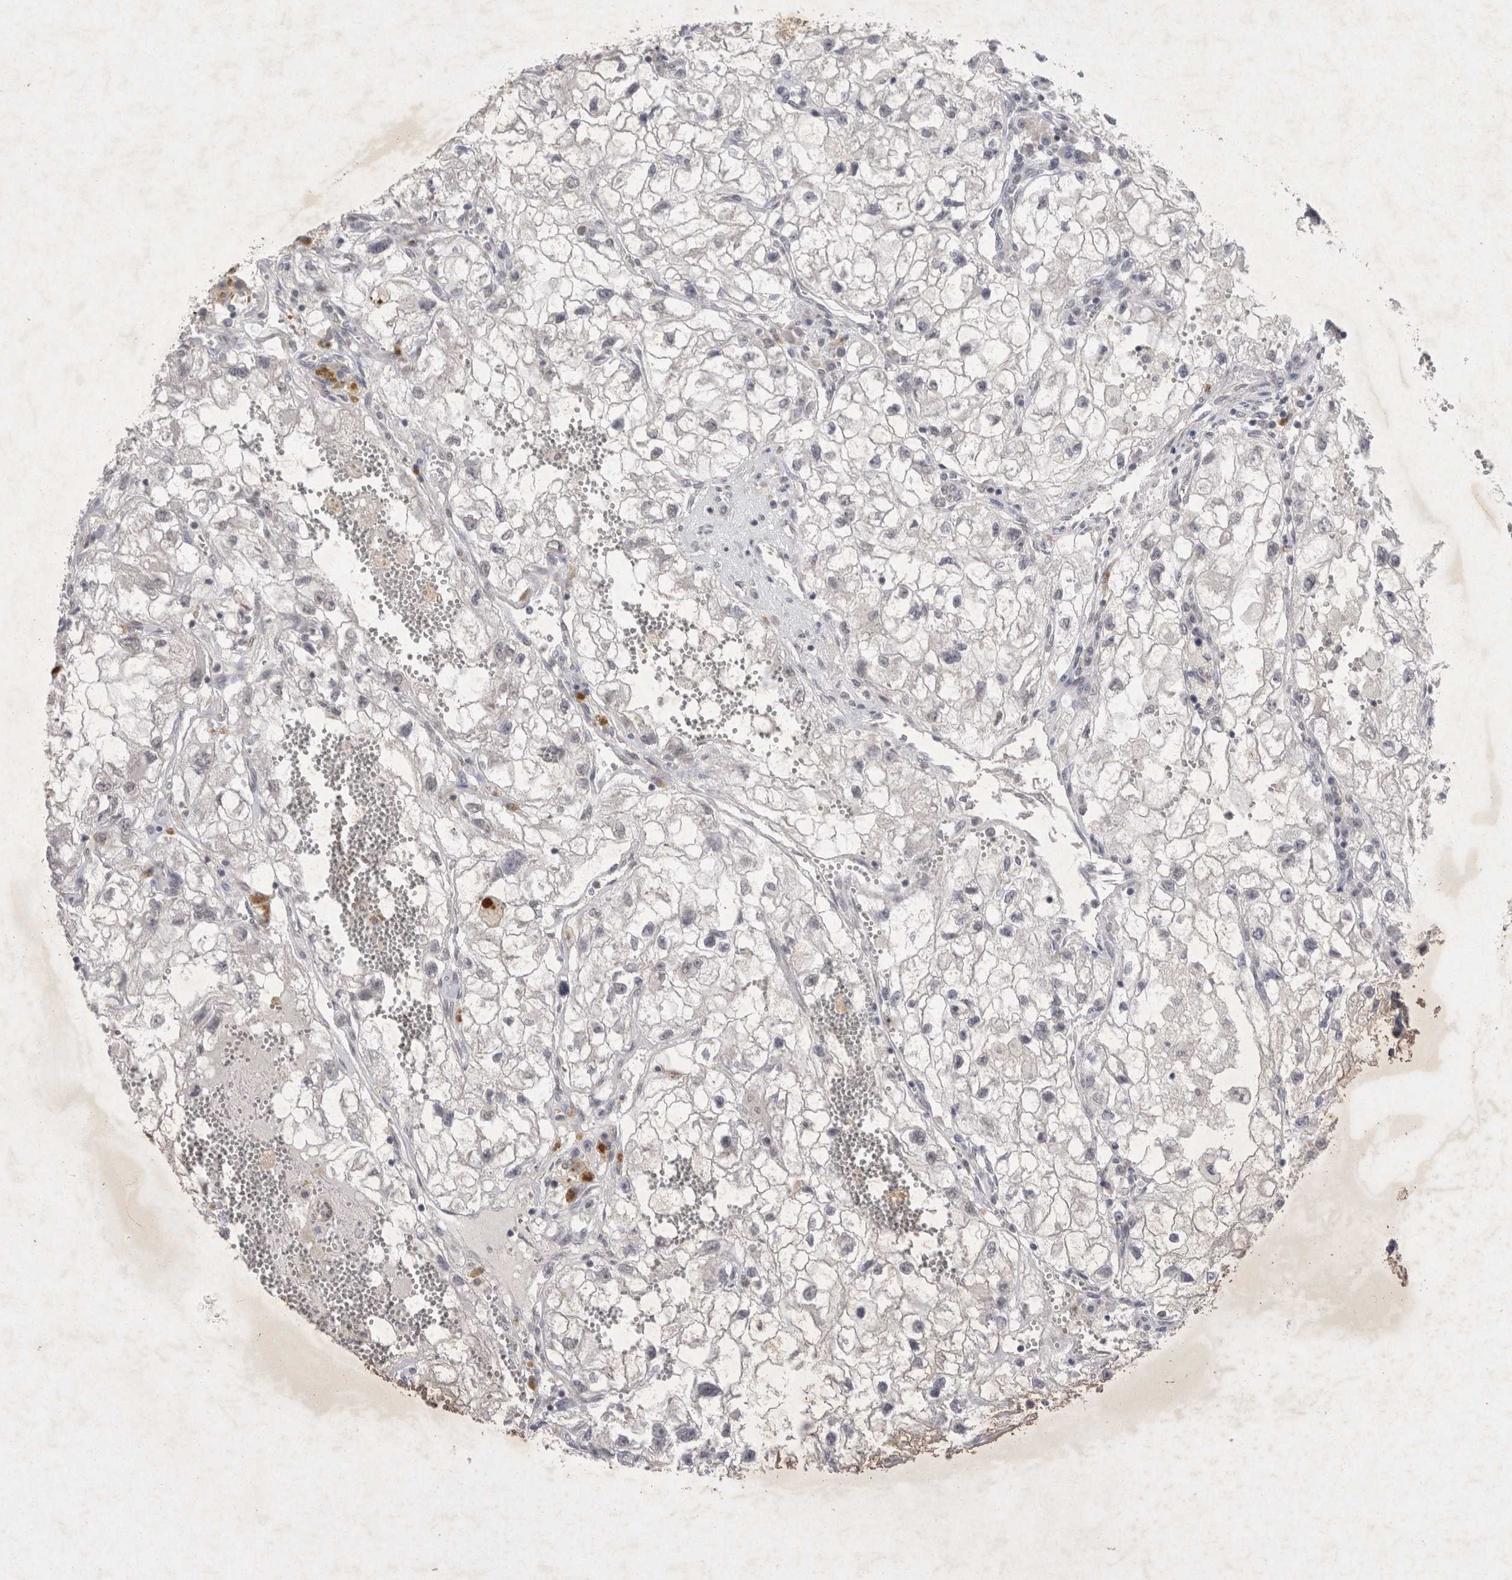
{"staining": {"intensity": "negative", "quantity": "none", "location": "none"}, "tissue": "renal cancer", "cell_type": "Tumor cells", "image_type": "cancer", "snomed": [{"axis": "morphology", "description": "Adenocarcinoma, NOS"}, {"axis": "topography", "description": "Kidney"}], "caption": "Immunohistochemistry image of neoplastic tissue: renal cancer (adenocarcinoma) stained with DAB displays no significant protein expression in tumor cells. (DAB (3,3'-diaminobenzidine) immunohistochemistry visualized using brightfield microscopy, high magnification).", "gene": "LYVE1", "patient": {"sex": "female", "age": 70}}